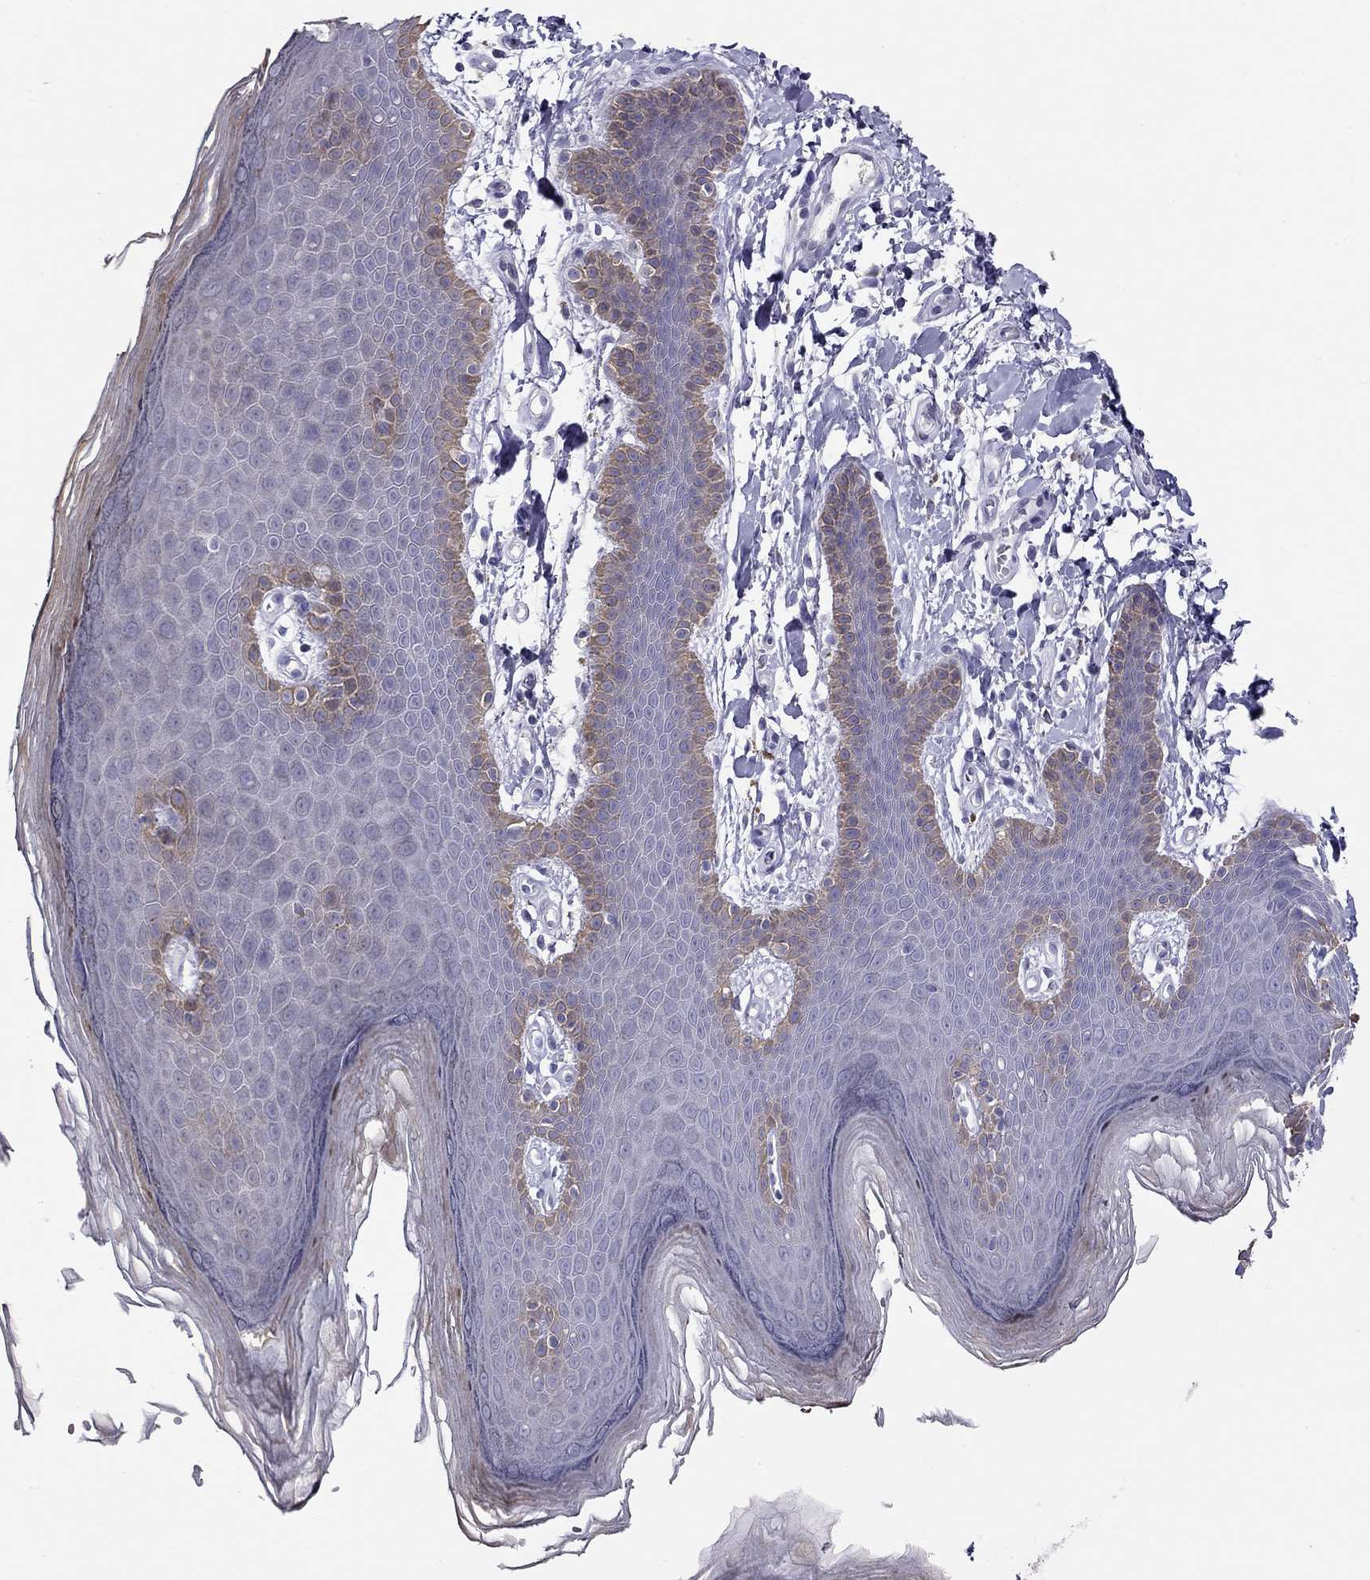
{"staining": {"intensity": "negative", "quantity": "none", "location": "none"}, "tissue": "skin", "cell_type": "Epidermal cells", "image_type": "normal", "snomed": [{"axis": "morphology", "description": "Normal tissue, NOS"}, {"axis": "topography", "description": "Anal"}], "caption": "This image is of benign skin stained with immunohistochemistry (IHC) to label a protein in brown with the nuclei are counter-stained blue. There is no expression in epidermal cells.", "gene": "KCNV2", "patient": {"sex": "male", "age": 53}}